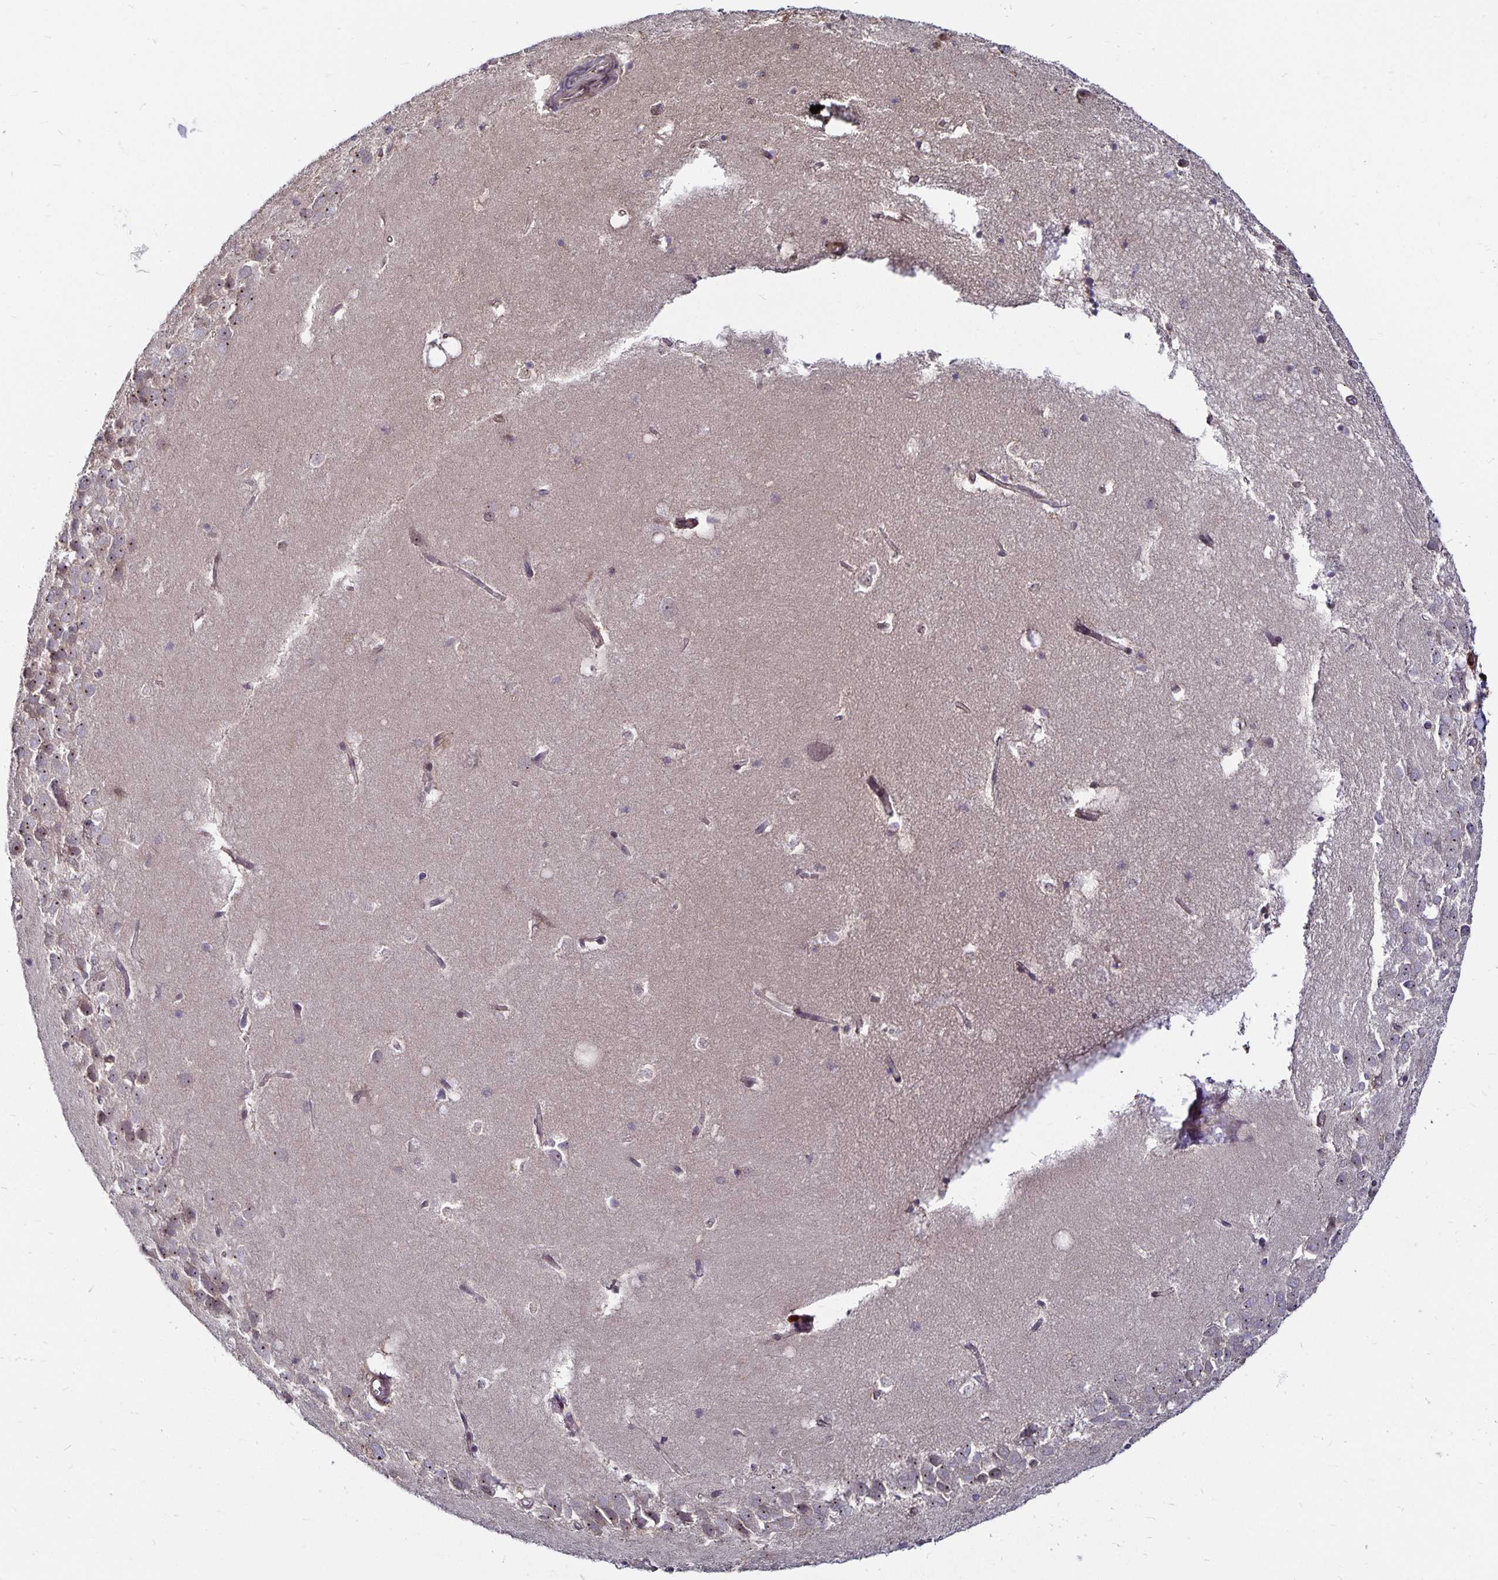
{"staining": {"intensity": "weak", "quantity": "<25%", "location": "nuclear"}, "tissue": "hippocampus", "cell_type": "Glial cells", "image_type": "normal", "snomed": [{"axis": "morphology", "description": "Normal tissue, NOS"}, {"axis": "topography", "description": "Hippocampus"}], "caption": "High magnification brightfield microscopy of unremarkable hippocampus stained with DAB (brown) and counterstained with hematoxylin (blue): glial cells show no significant expression.", "gene": "CYP27A1", "patient": {"sex": "male", "age": 58}}